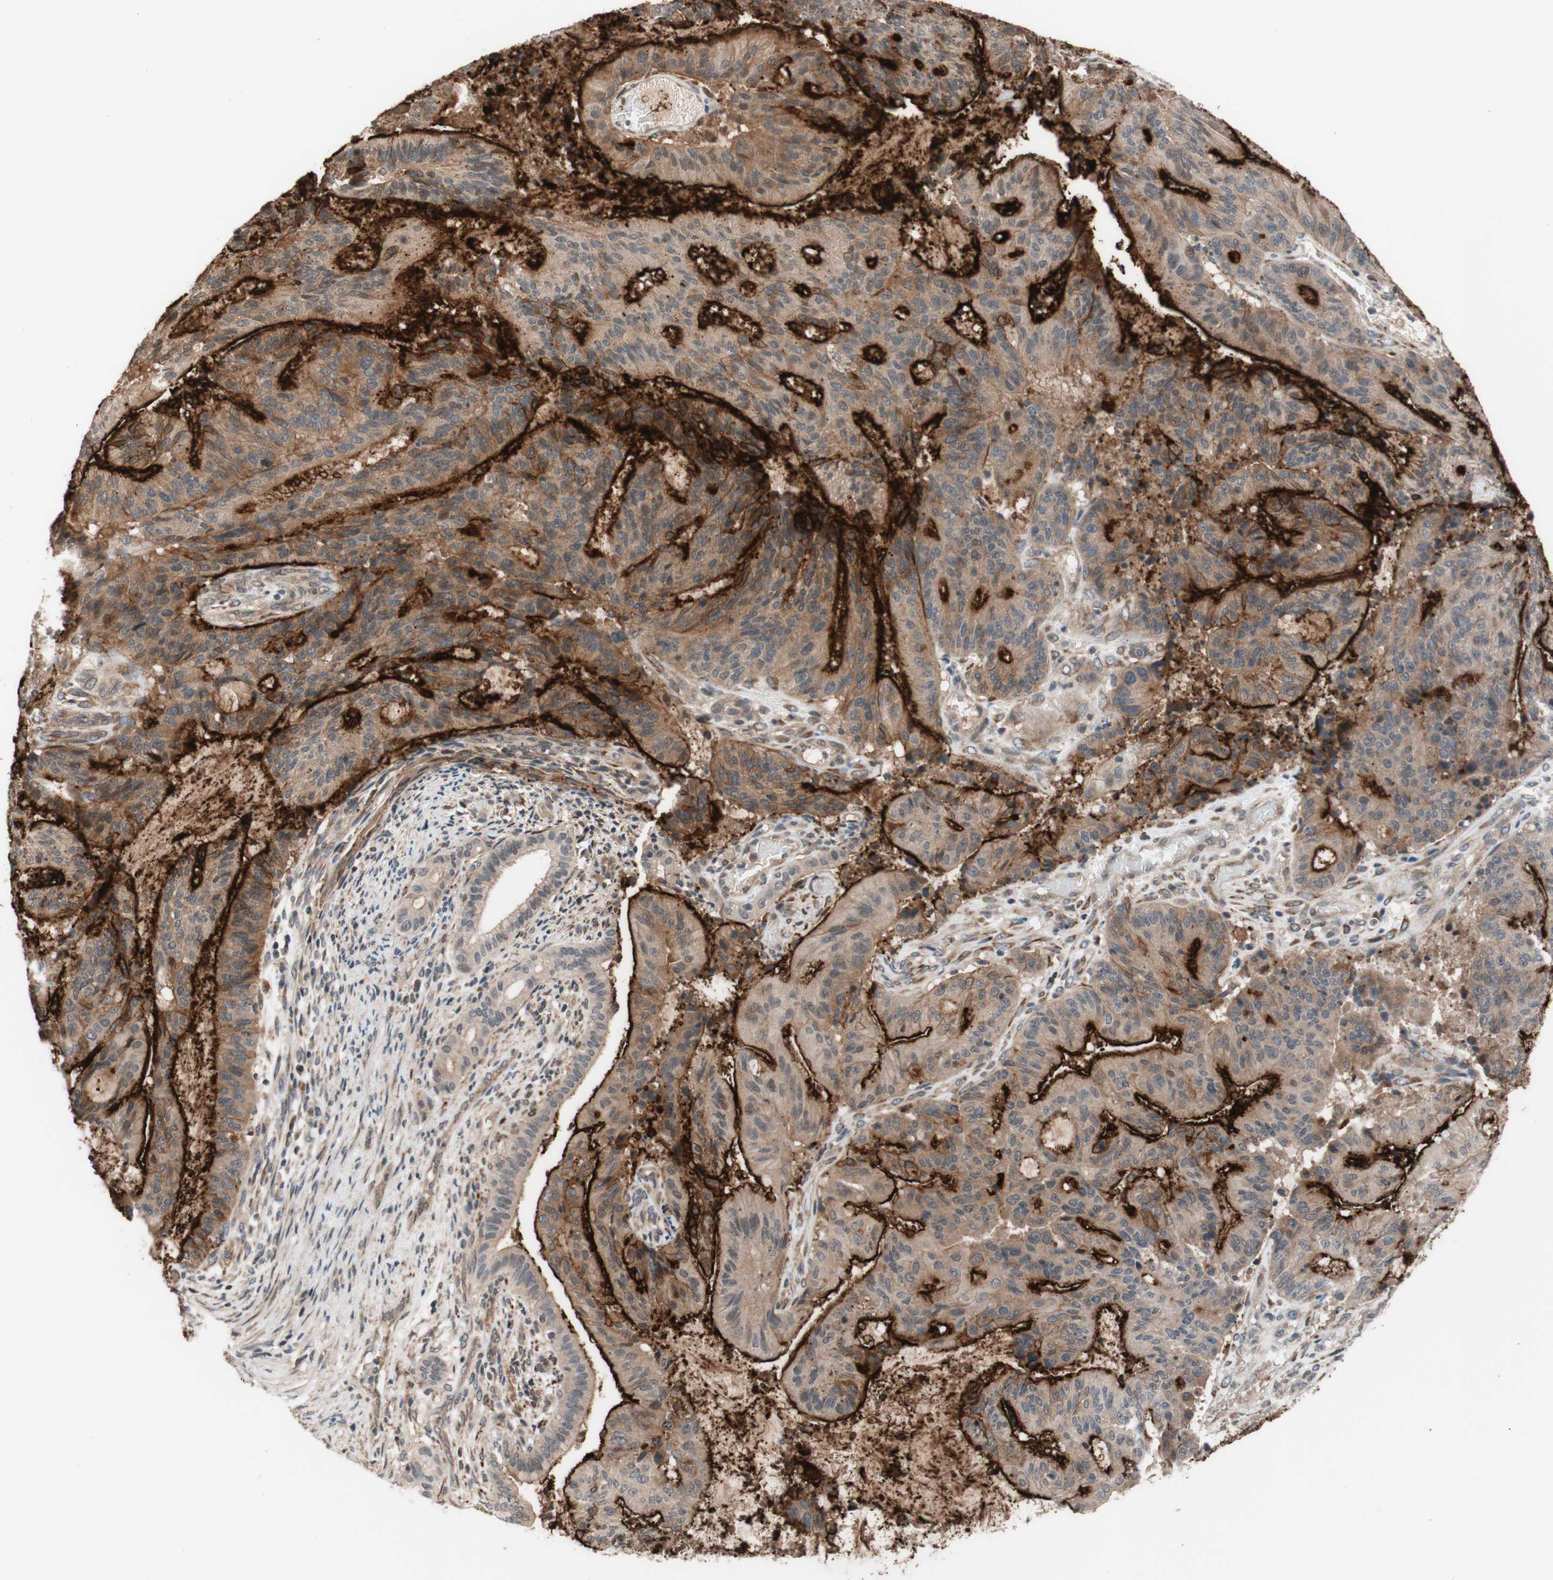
{"staining": {"intensity": "strong", "quantity": "25%-75%", "location": "cytoplasmic/membranous"}, "tissue": "liver cancer", "cell_type": "Tumor cells", "image_type": "cancer", "snomed": [{"axis": "morphology", "description": "Cholangiocarcinoma"}, {"axis": "topography", "description": "Liver"}], "caption": "Strong cytoplasmic/membranous staining is appreciated in approximately 25%-75% of tumor cells in cholangiocarcinoma (liver). (DAB = brown stain, brightfield microscopy at high magnification).", "gene": "CD55", "patient": {"sex": "female", "age": 73}}